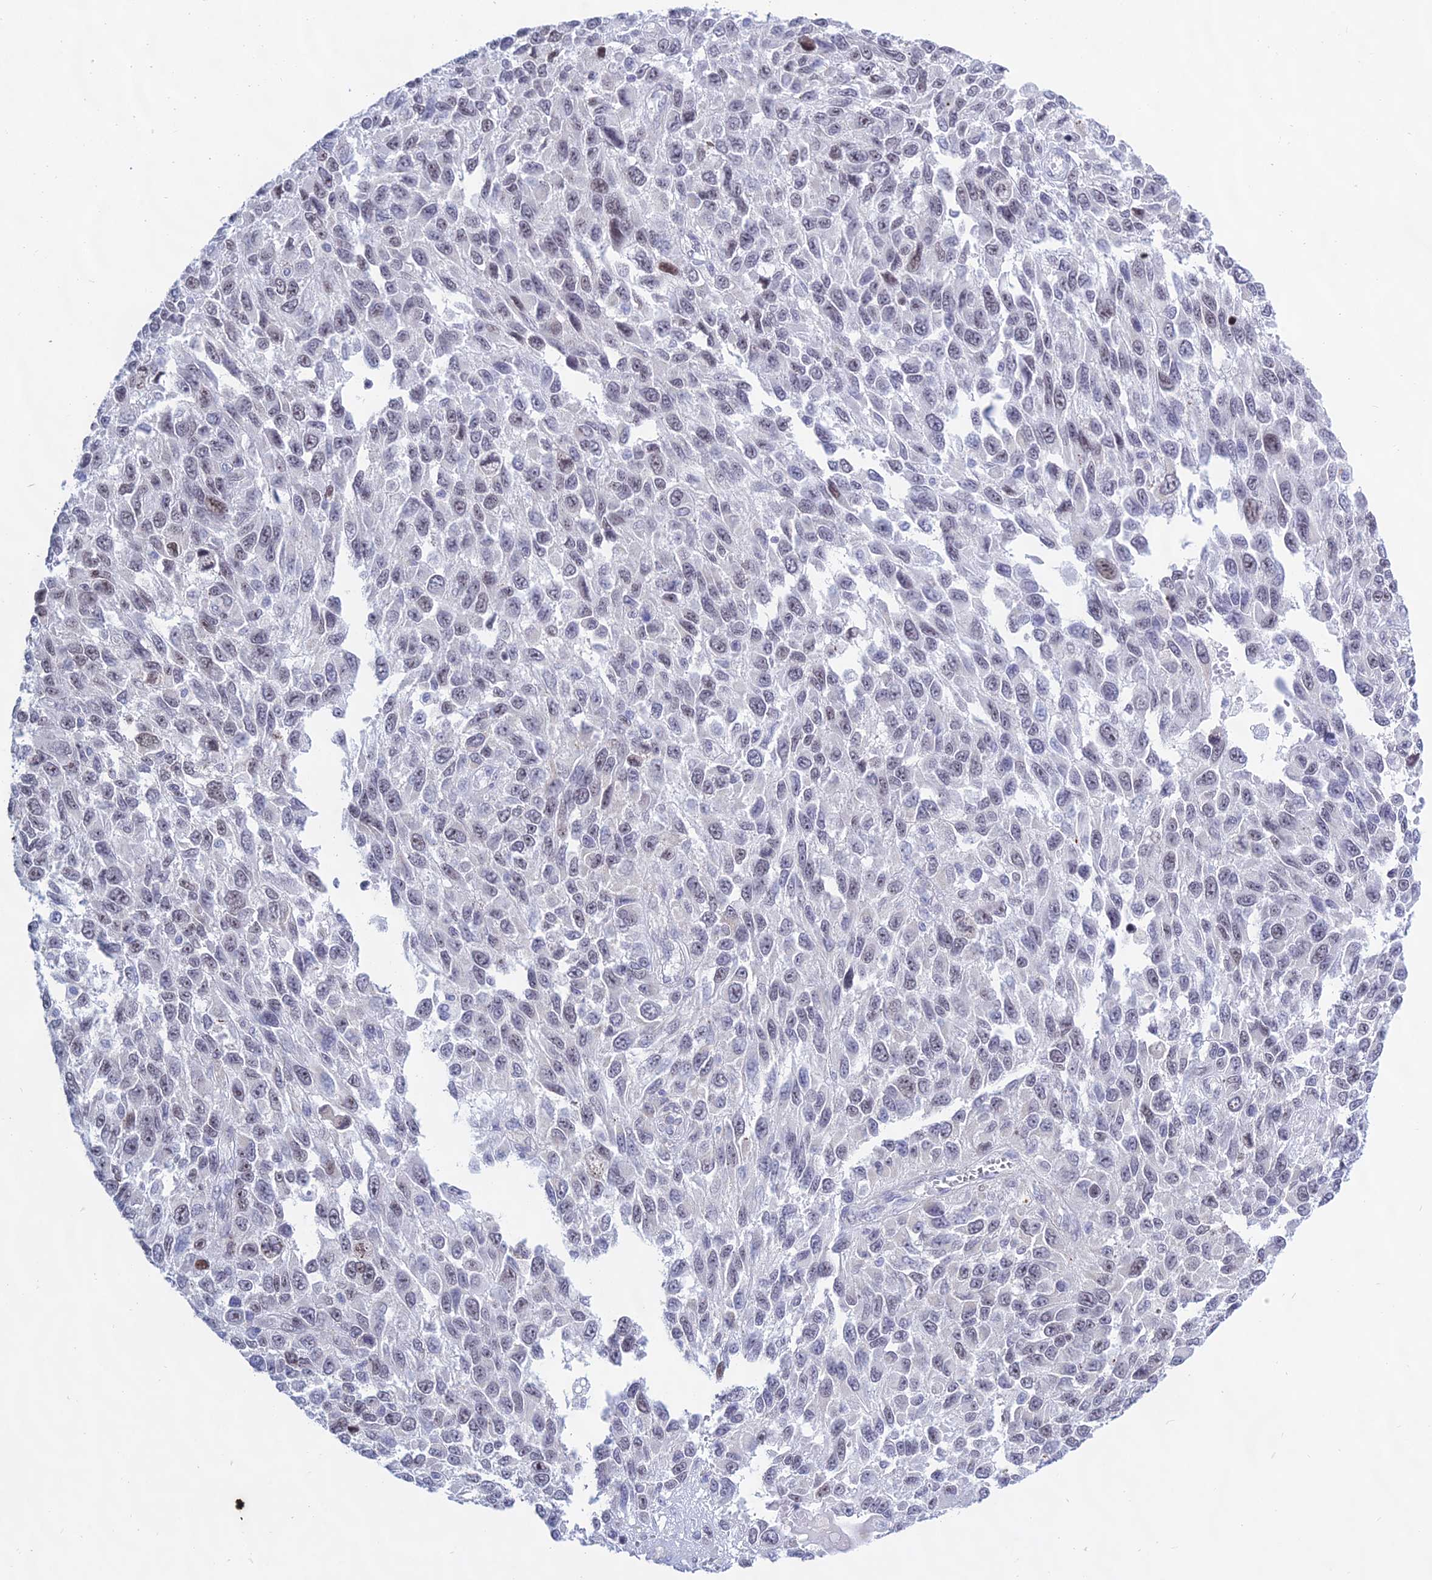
{"staining": {"intensity": "weak", "quantity": "<25%", "location": "nuclear"}, "tissue": "melanoma", "cell_type": "Tumor cells", "image_type": "cancer", "snomed": [{"axis": "morphology", "description": "Malignant melanoma, NOS"}, {"axis": "topography", "description": "Skin"}], "caption": "Malignant melanoma was stained to show a protein in brown. There is no significant positivity in tumor cells. (Brightfield microscopy of DAB (3,3'-diaminobenzidine) IHC at high magnification).", "gene": "KRR1", "patient": {"sex": "female", "age": 96}}